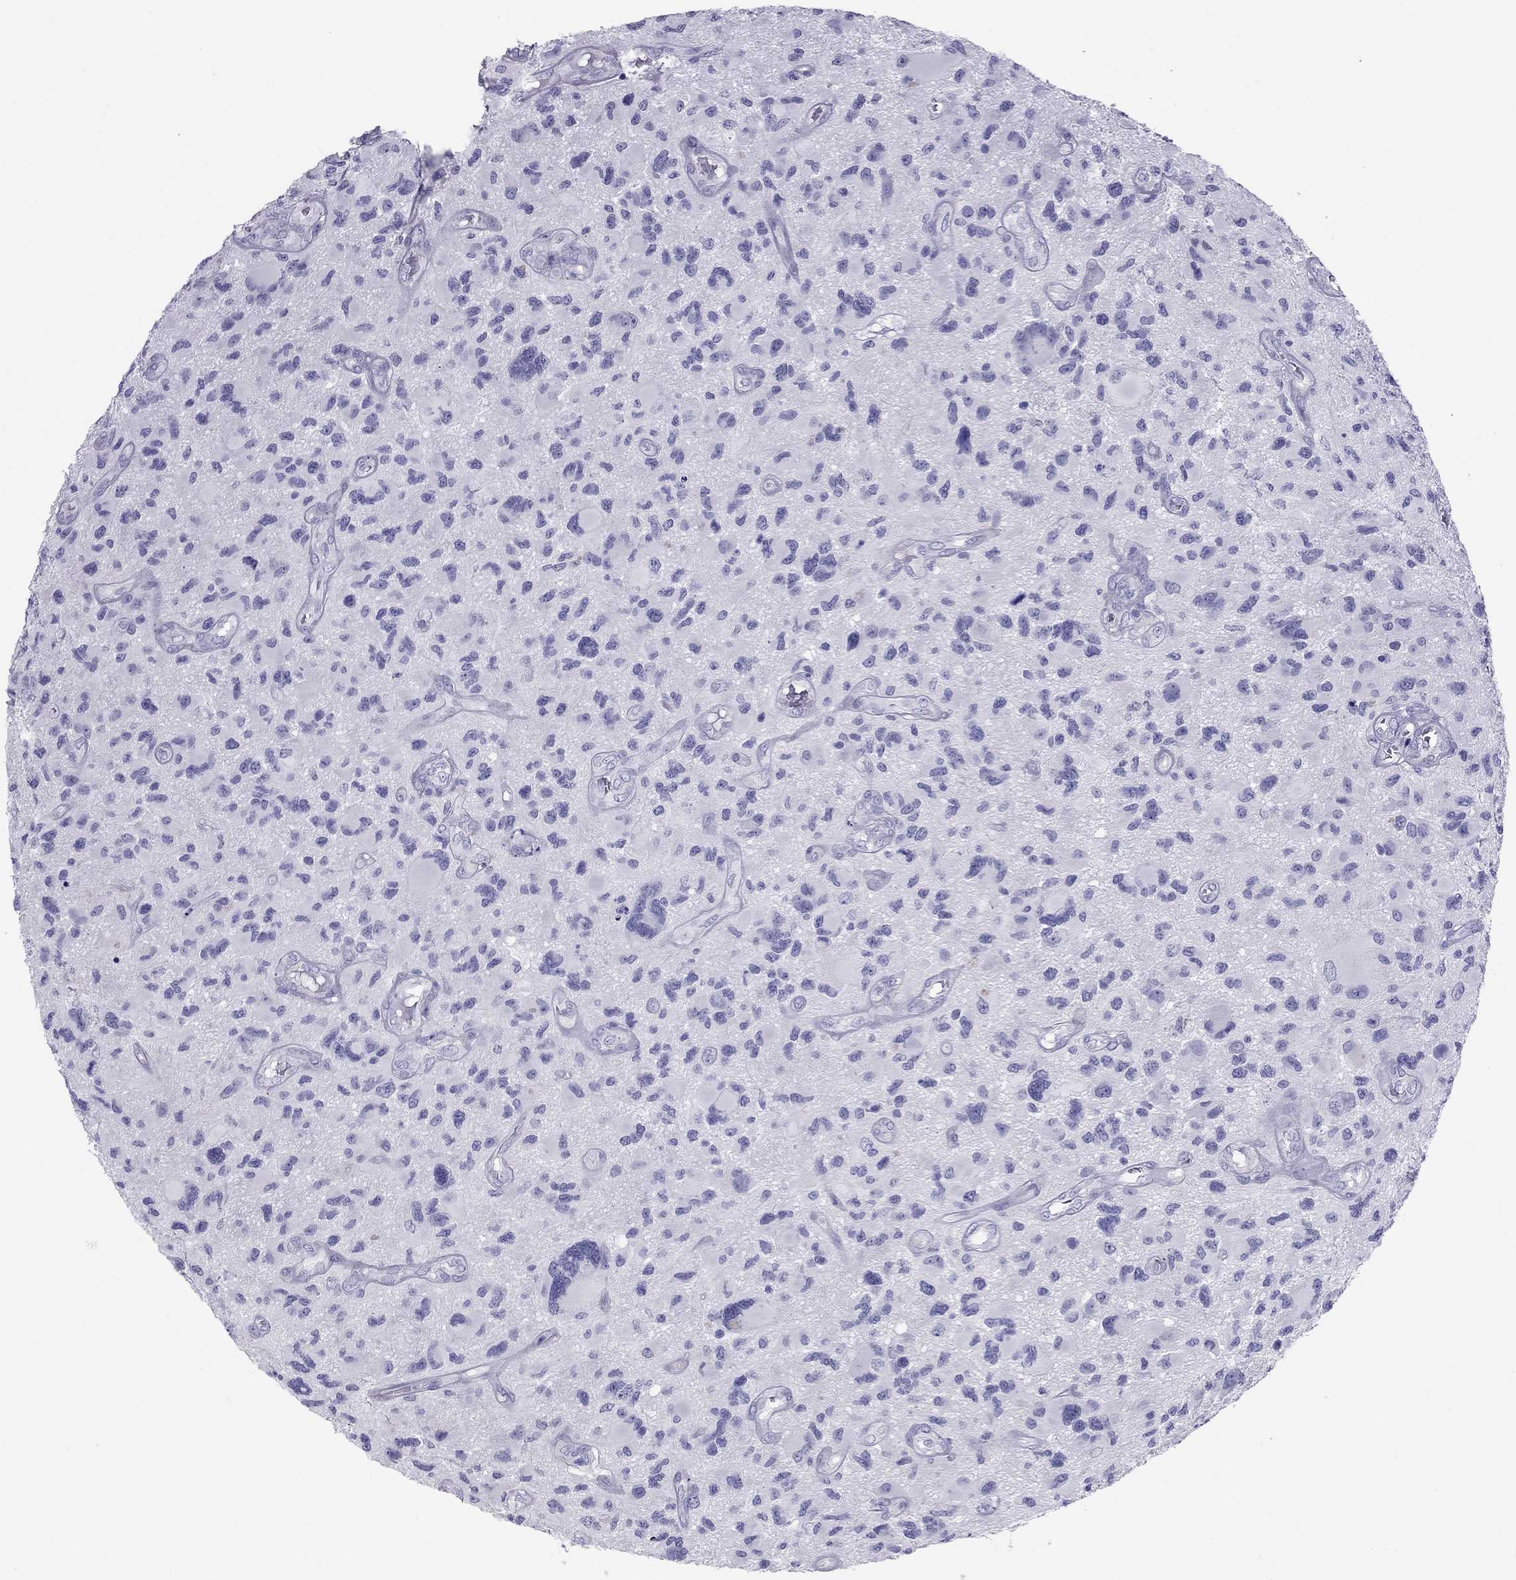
{"staining": {"intensity": "negative", "quantity": "none", "location": "none"}, "tissue": "glioma", "cell_type": "Tumor cells", "image_type": "cancer", "snomed": [{"axis": "morphology", "description": "Glioma, malignant, NOS"}, {"axis": "morphology", "description": "Glioma, malignant, High grade"}, {"axis": "topography", "description": "Brain"}], "caption": "DAB immunohistochemical staining of human malignant high-grade glioma shows no significant positivity in tumor cells. Brightfield microscopy of immunohistochemistry stained with DAB (3,3'-diaminobenzidine) (brown) and hematoxylin (blue), captured at high magnification.", "gene": "FSCN3", "patient": {"sex": "female", "age": 71}}